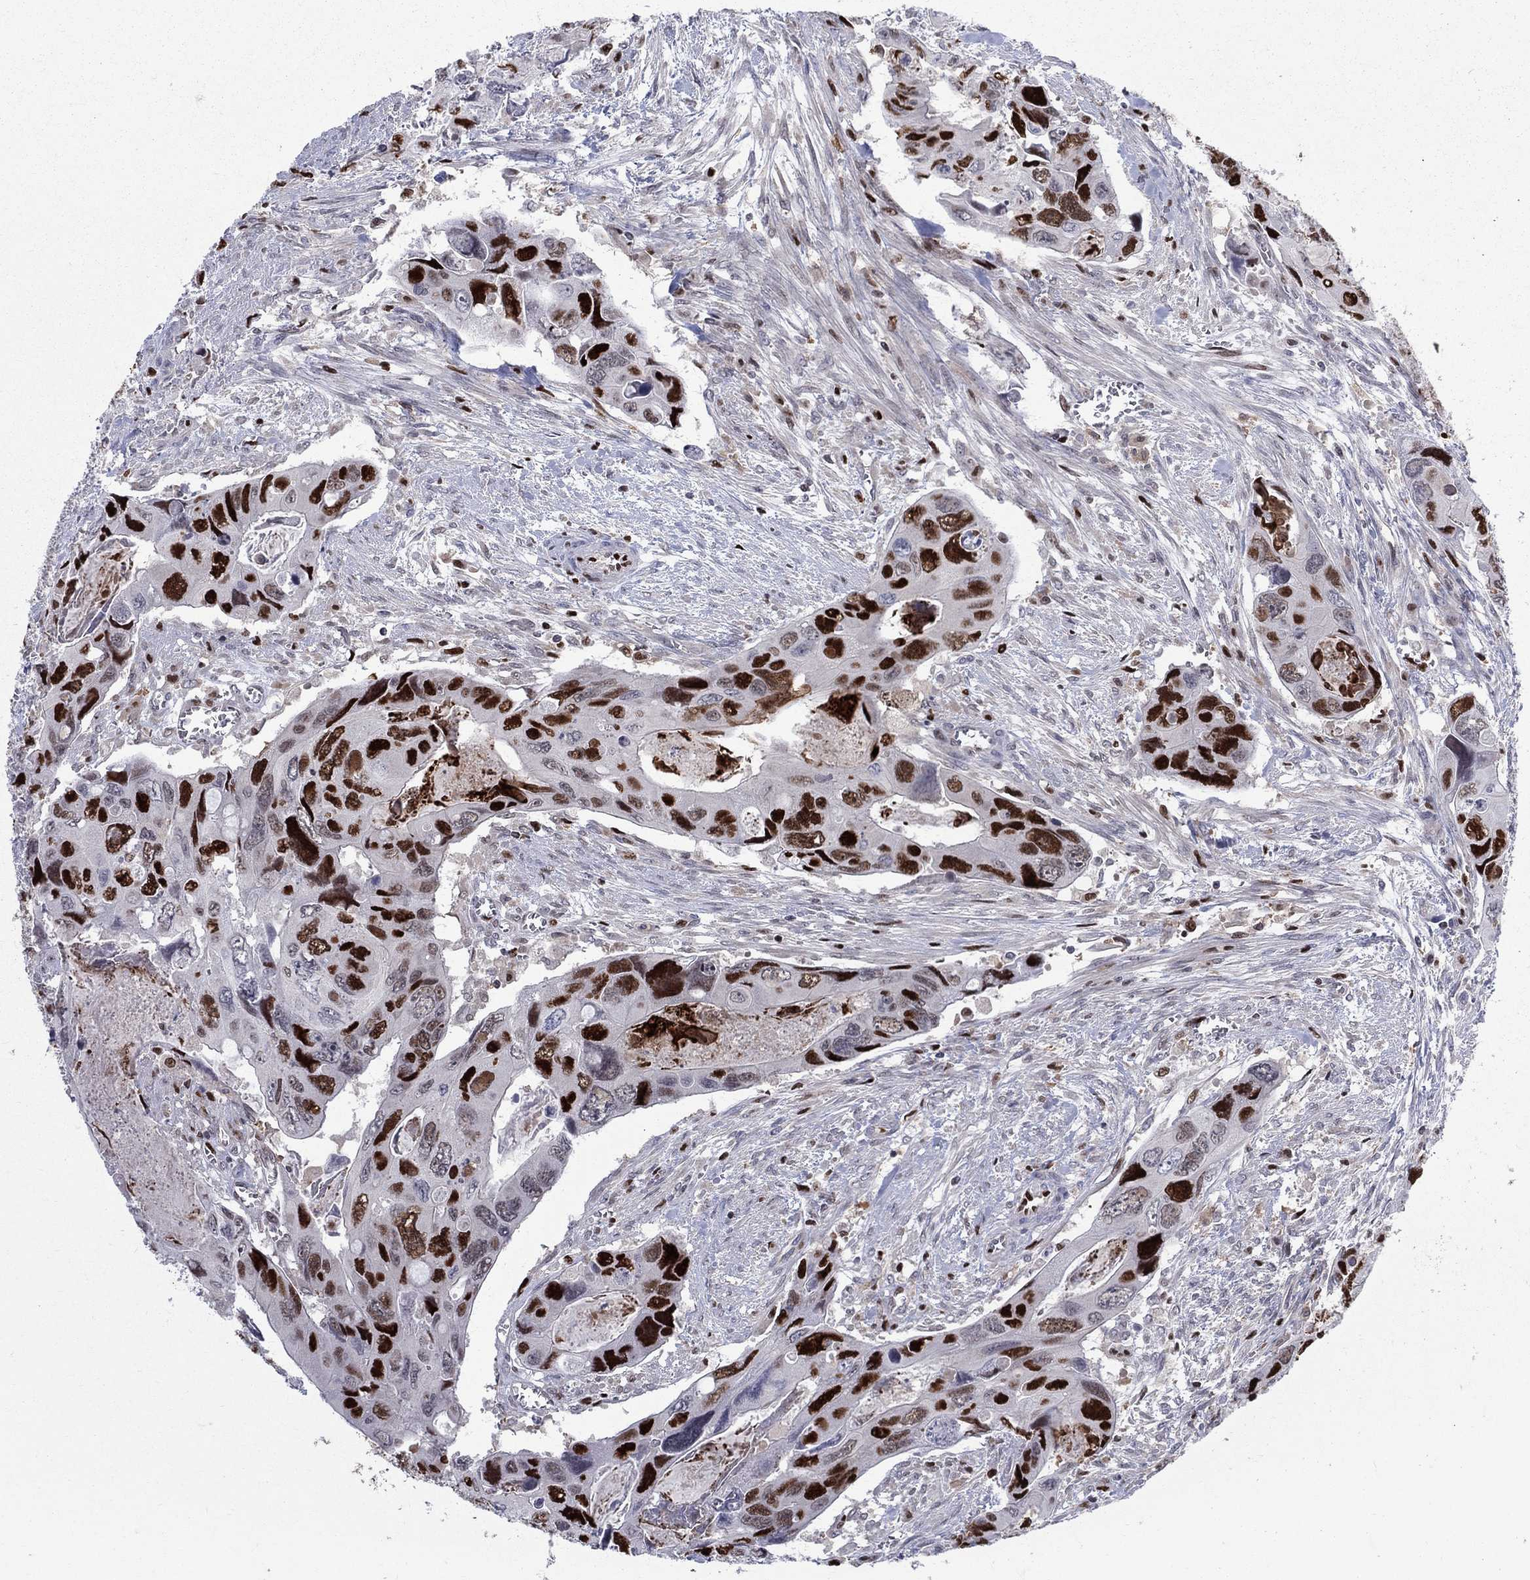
{"staining": {"intensity": "strong", "quantity": ">75%", "location": "nuclear"}, "tissue": "colorectal cancer", "cell_type": "Tumor cells", "image_type": "cancer", "snomed": [{"axis": "morphology", "description": "Adenocarcinoma, NOS"}, {"axis": "topography", "description": "Rectum"}], "caption": "IHC staining of colorectal cancer, which shows high levels of strong nuclear staining in approximately >75% of tumor cells indicating strong nuclear protein positivity. The staining was performed using DAB (3,3'-diaminobenzidine) (brown) for protein detection and nuclei were counterstained in hematoxylin (blue).", "gene": "ZNHIT3", "patient": {"sex": "male", "age": 62}}